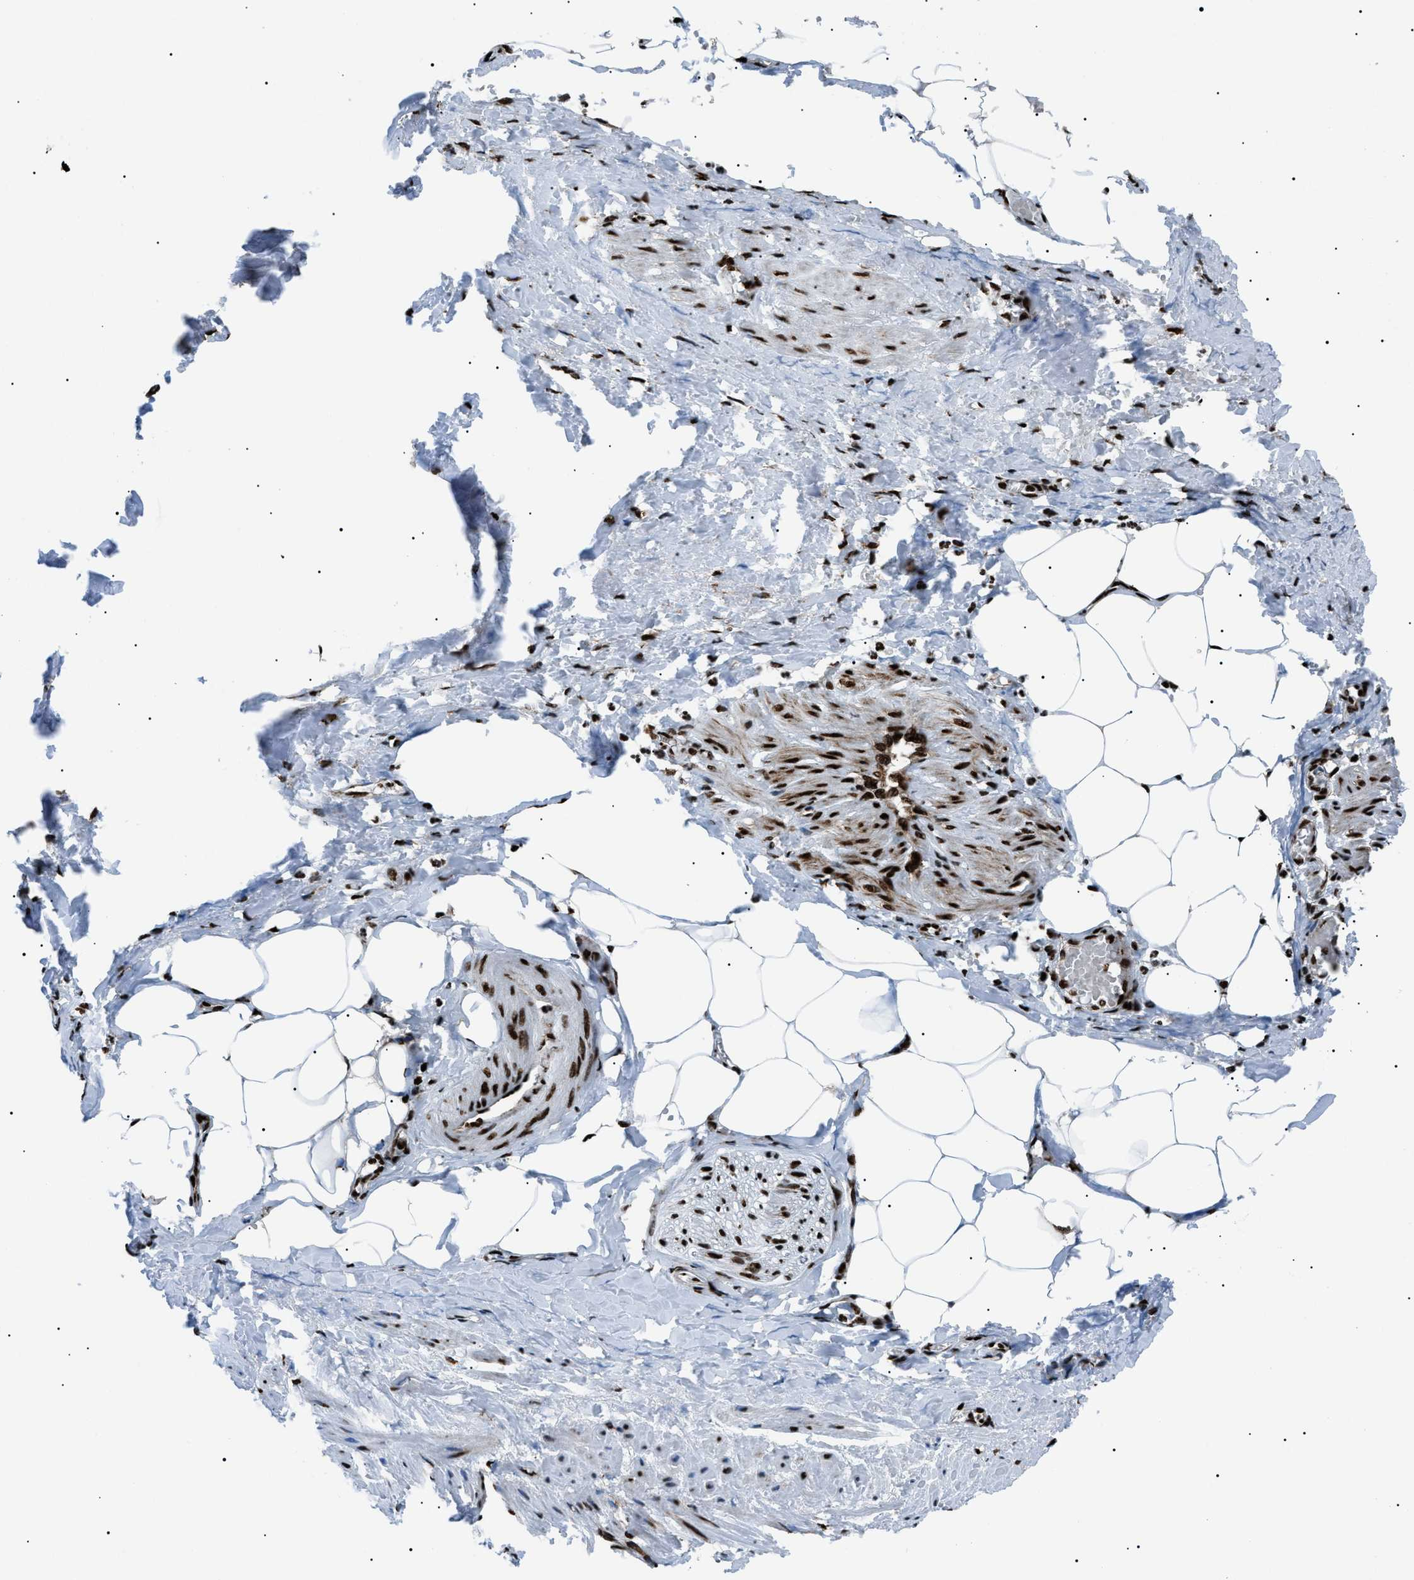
{"staining": {"intensity": "strong", "quantity": "25%-75%", "location": "nuclear"}, "tissue": "adipose tissue", "cell_type": "Adipocytes", "image_type": "normal", "snomed": [{"axis": "morphology", "description": "Normal tissue, NOS"}, {"axis": "topography", "description": "Soft tissue"}, {"axis": "topography", "description": "Vascular tissue"}], "caption": "Protein staining demonstrates strong nuclear expression in approximately 25%-75% of adipocytes in normal adipose tissue. The staining was performed using DAB (3,3'-diaminobenzidine) to visualize the protein expression in brown, while the nuclei were stained in blue with hematoxylin (Magnification: 20x).", "gene": "HNRNPK", "patient": {"sex": "female", "age": 35}}